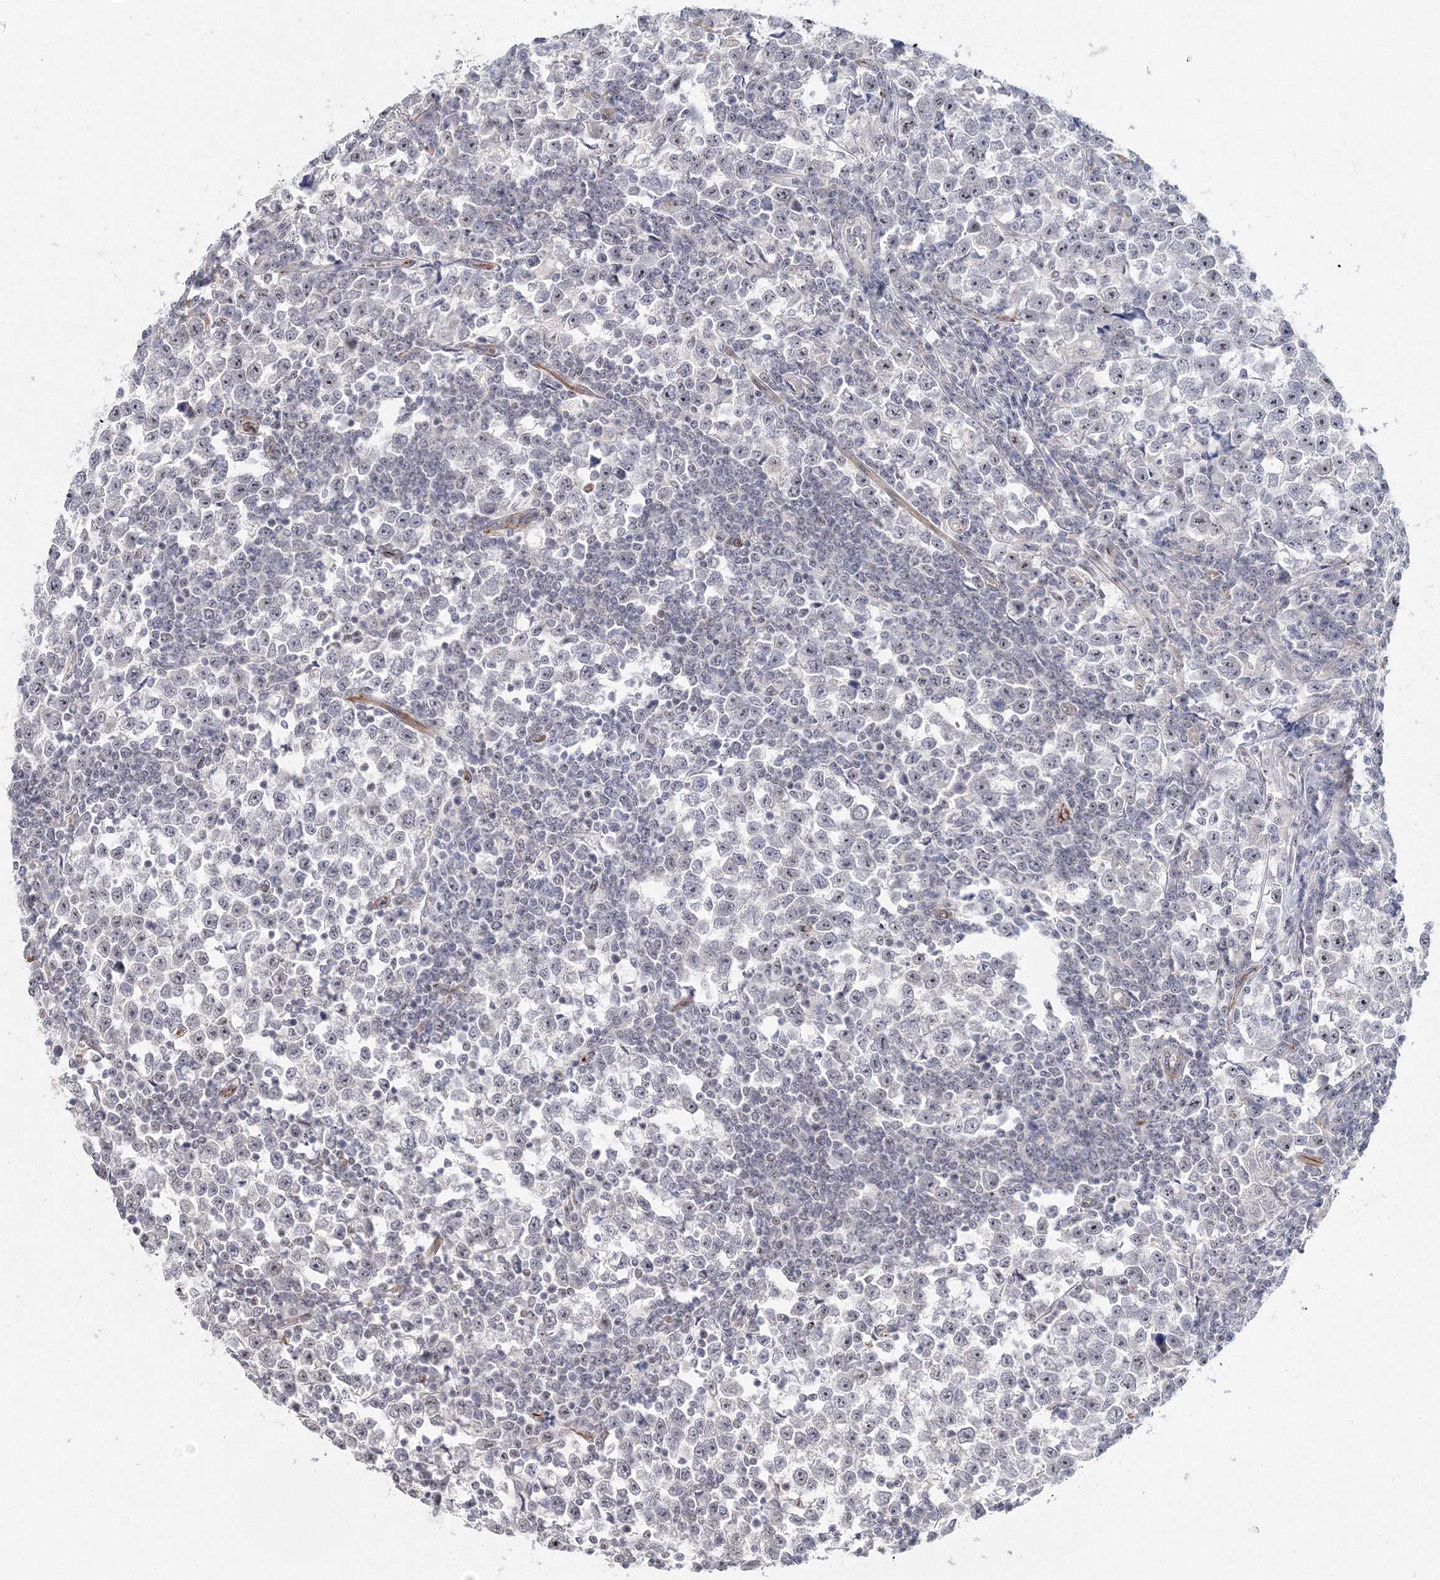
{"staining": {"intensity": "moderate", "quantity": "25%-75%", "location": "nuclear"}, "tissue": "testis cancer", "cell_type": "Tumor cells", "image_type": "cancer", "snomed": [{"axis": "morphology", "description": "Normal tissue, NOS"}, {"axis": "morphology", "description": "Seminoma, NOS"}, {"axis": "topography", "description": "Testis"}], "caption": "Protein expression by immunohistochemistry (IHC) reveals moderate nuclear expression in approximately 25%-75% of tumor cells in testis cancer.", "gene": "SIRT7", "patient": {"sex": "male", "age": 43}}